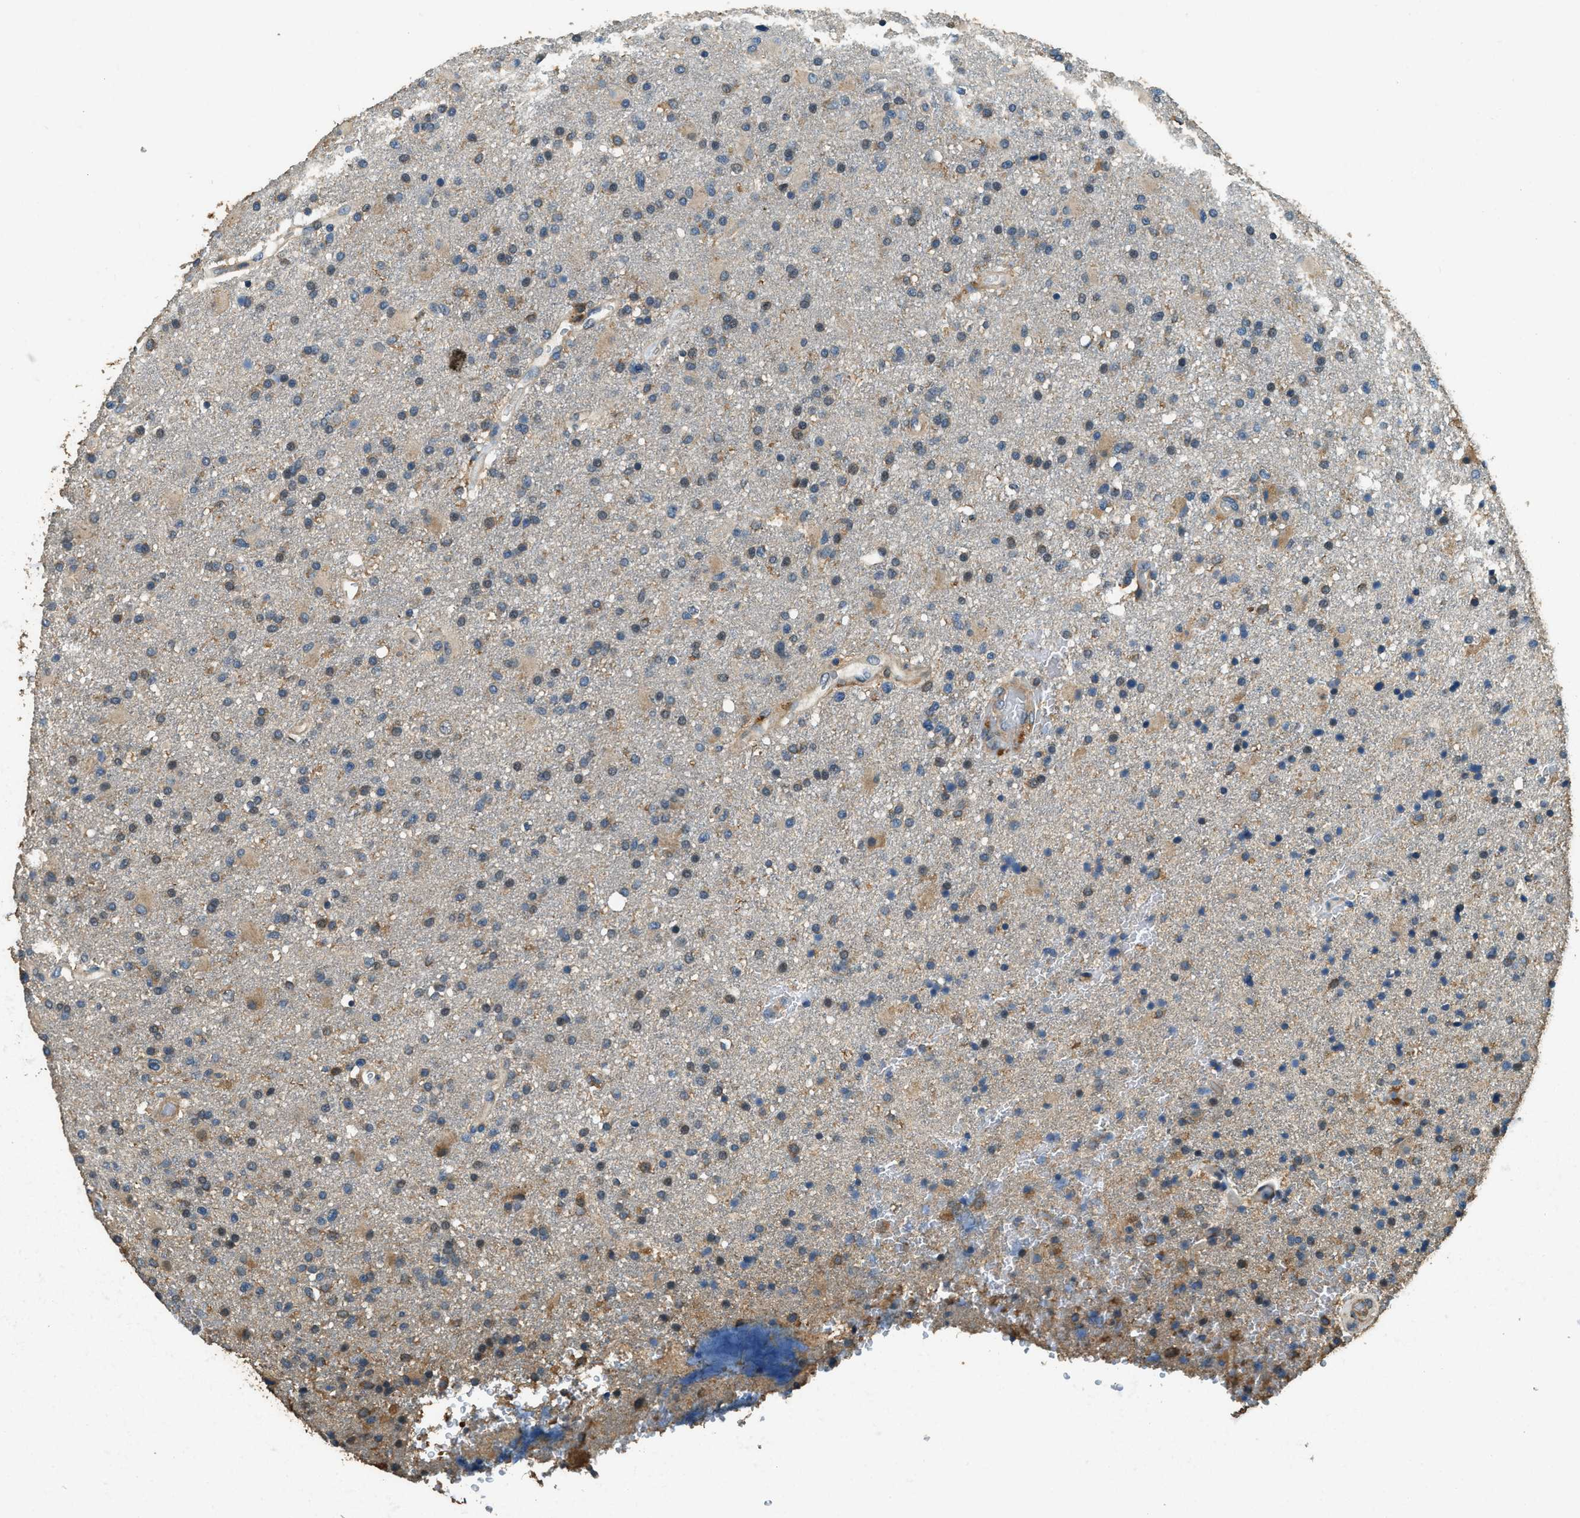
{"staining": {"intensity": "moderate", "quantity": "<25%", "location": "cytoplasmic/membranous"}, "tissue": "glioma", "cell_type": "Tumor cells", "image_type": "cancer", "snomed": [{"axis": "morphology", "description": "Glioma, malignant, High grade"}, {"axis": "topography", "description": "Brain"}], "caption": "Immunohistochemistry (IHC) photomicrograph of neoplastic tissue: human glioma stained using immunohistochemistry displays low levels of moderate protein expression localized specifically in the cytoplasmic/membranous of tumor cells, appearing as a cytoplasmic/membranous brown color.", "gene": "ERGIC1", "patient": {"sex": "male", "age": 72}}